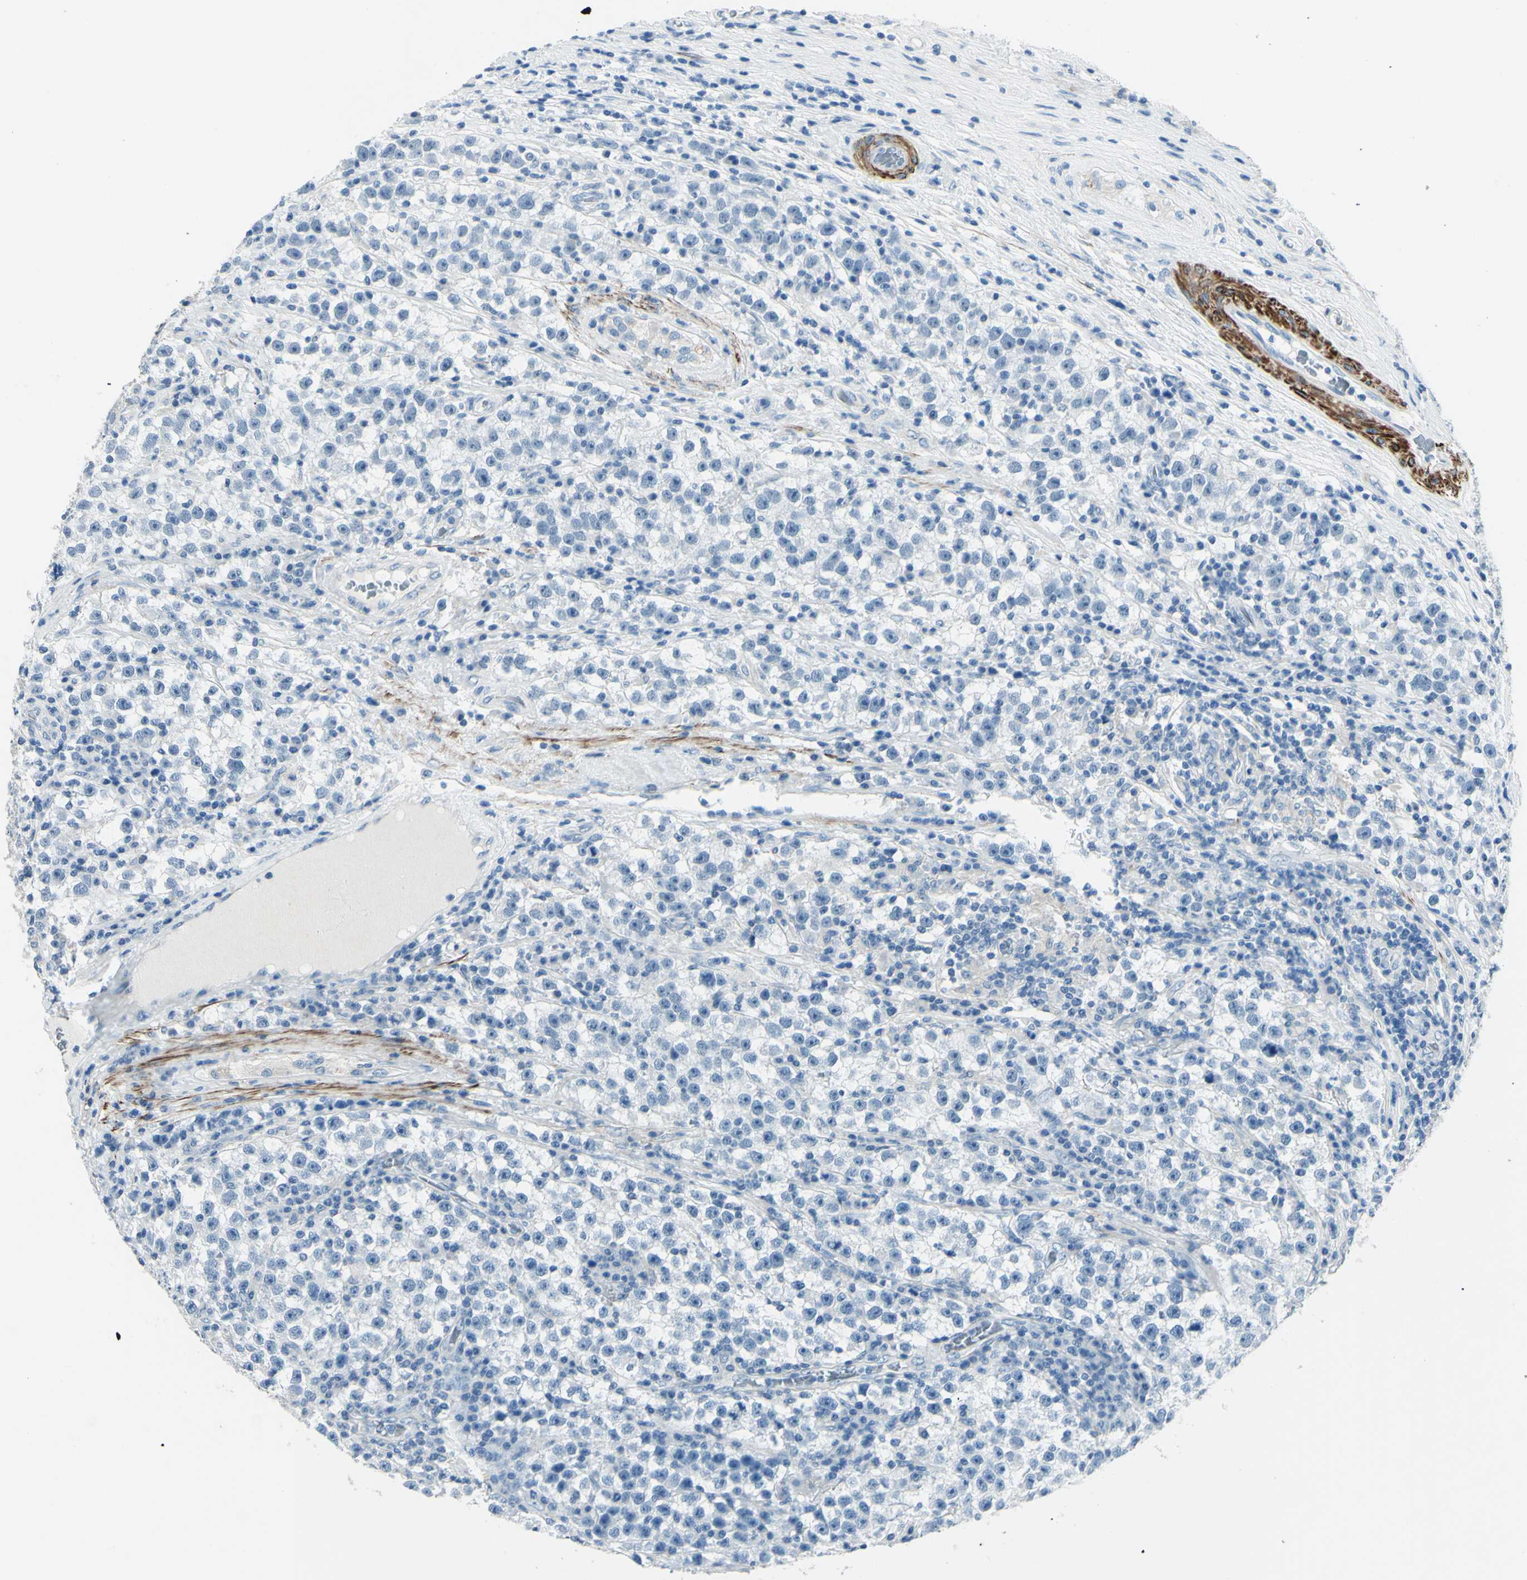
{"staining": {"intensity": "negative", "quantity": "none", "location": "none"}, "tissue": "testis cancer", "cell_type": "Tumor cells", "image_type": "cancer", "snomed": [{"axis": "morphology", "description": "Seminoma, NOS"}, {"axis": "topography", "description": "Testis"}], "caption": "Tumor cells show no significant protein expression in seminoma (testis).", "gene": "CDH15", "patient": {"sex": "male", "age": 22}}